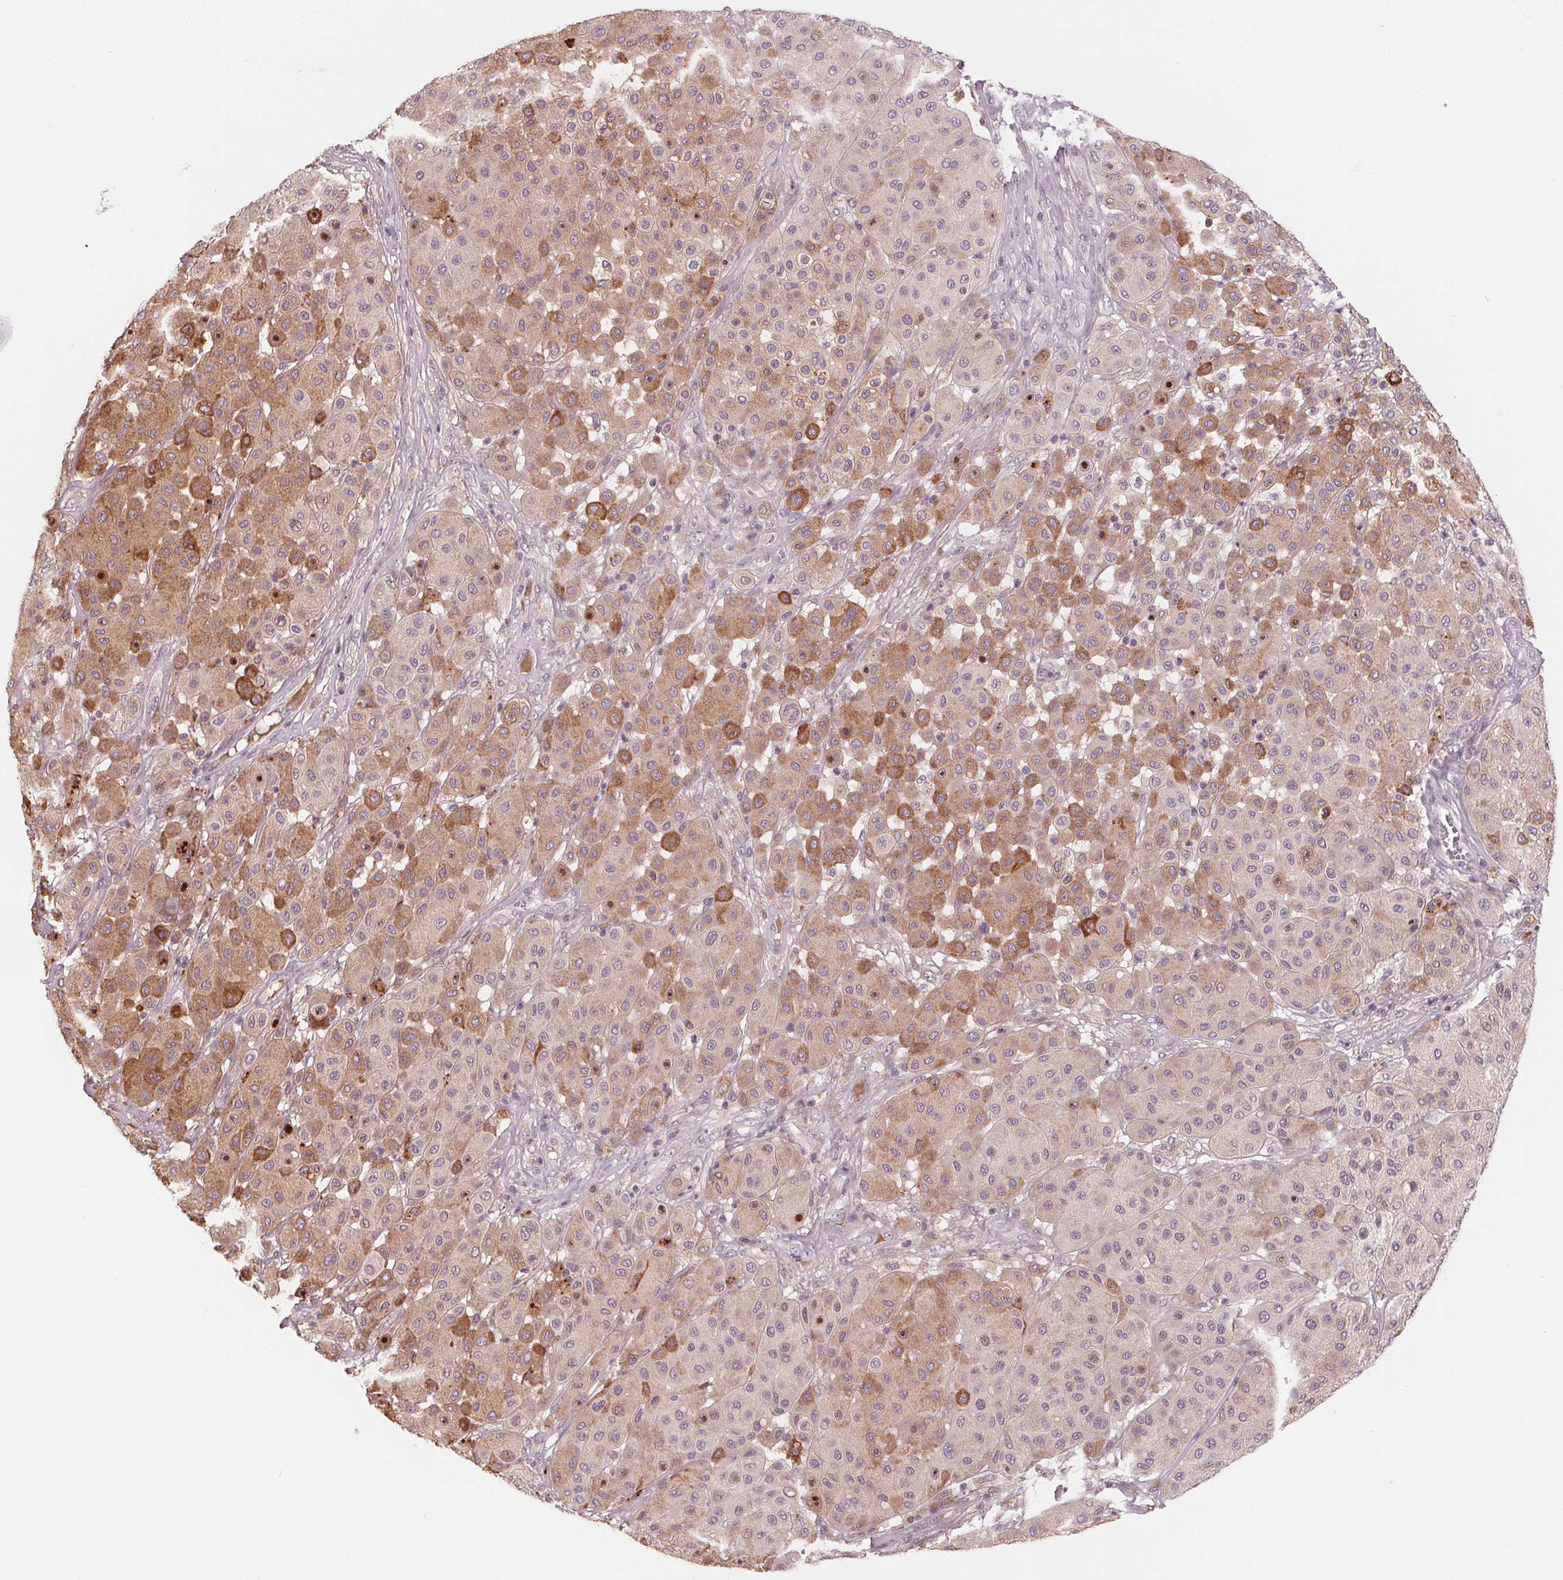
{"staining": {"intensity": "moderate", "quantity": "25%-75%", "location": "cytoplasmic/membranous"}, "tissue": "melanoma", "cell_type": "Tumor cells", "image_type": "cancer", "snomed": [{"axis": "morphology", "description": "Malignant melanoma, Metastatic site"}, {"axis": "topography", "description": "Smooth muscle"}], "caption": "Protein staining of malignant melanoma (metastatic site) tissue displays moderate cytoplasmic/membranous staining in about 25%-75% of tumor cells.", "gene": "ZNF605", "patient": {"sex": "male", "age": 41}}